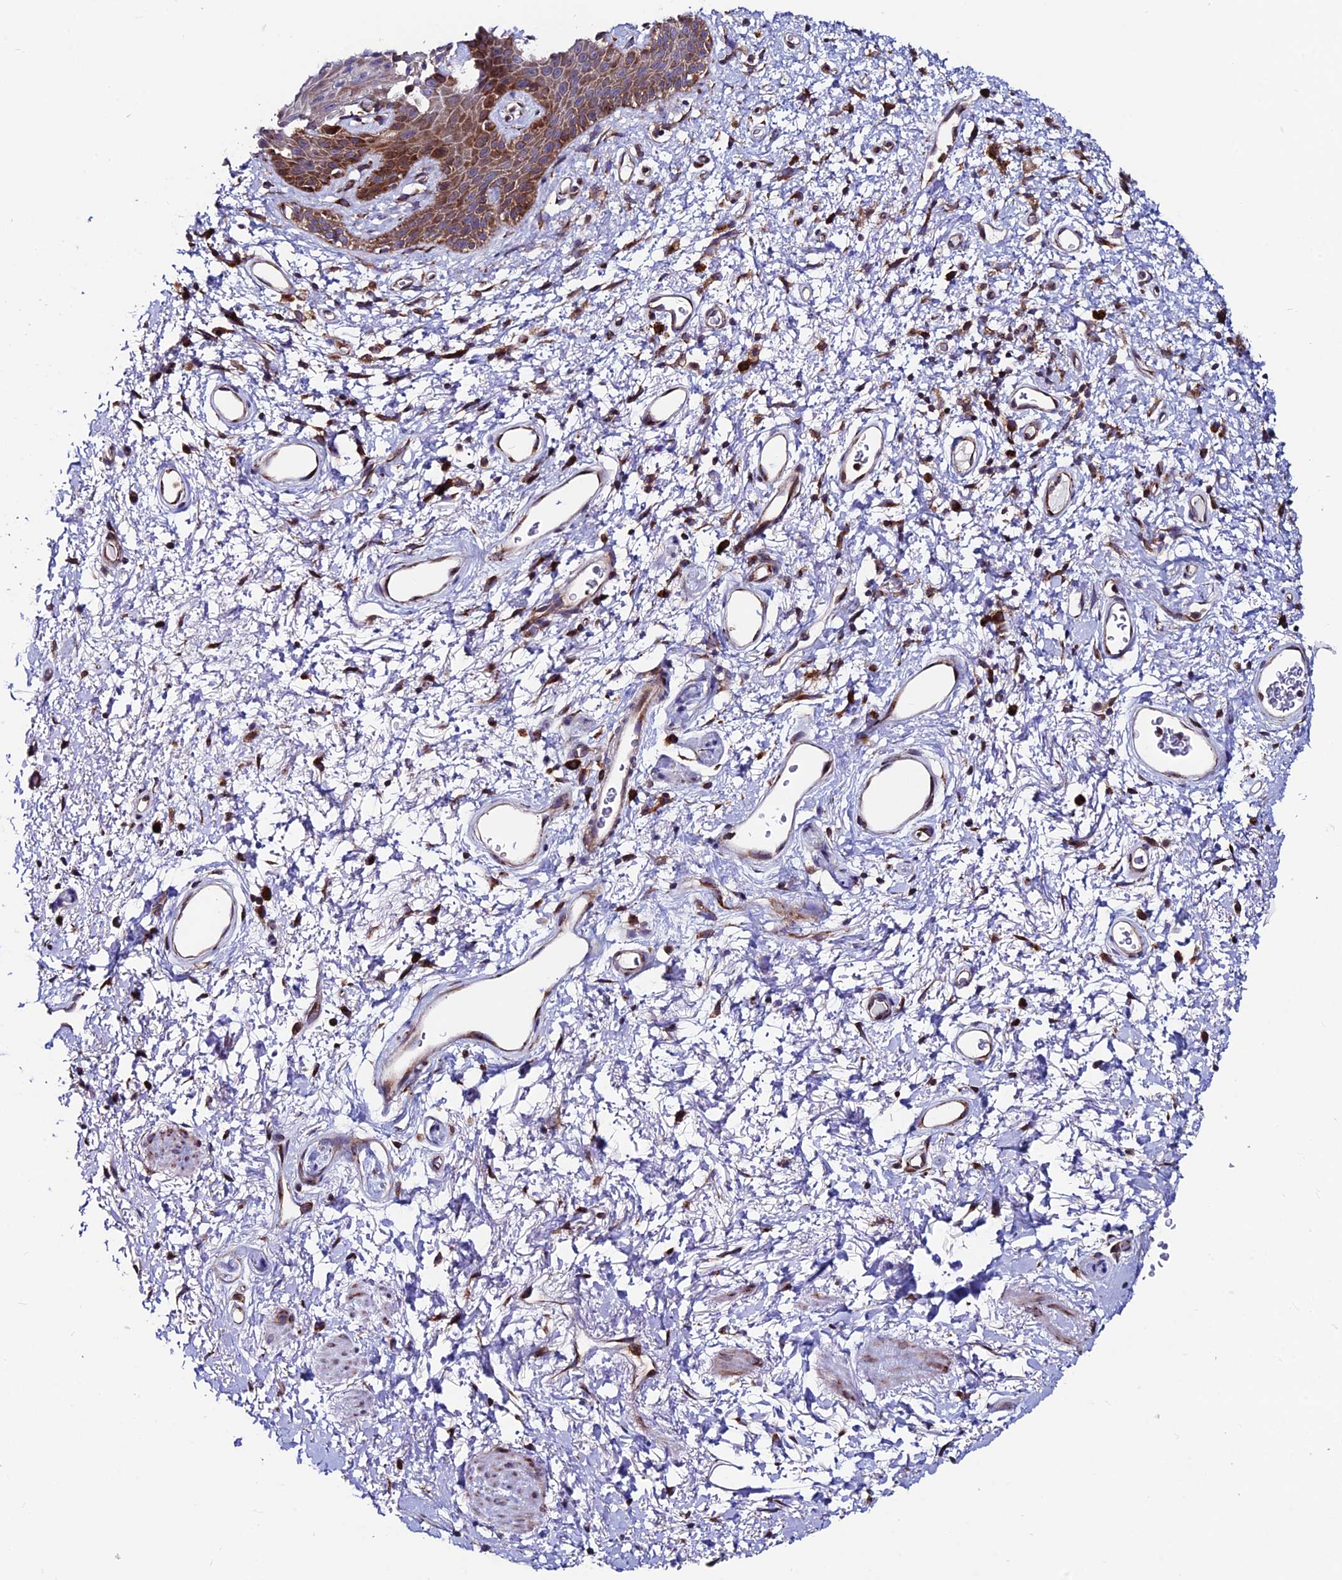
{"staining": {"intensity": "strong", "quantity": ">75%", "location": "cytoplasmic/membranous"}, "tissue": "skin", "cell_type": "Epidermal cells", "image_type": "normal", "snomed": [{"axis": "morphology", "description": "Normal tissue, NOS"}, {"axis": "topography", "description": "Anal"}], "caption": "Approximately >75% of epidermal cells in benign human skin exhibit strong cytoplasmic/membranous protein expression as visualized by brown immunohistochemical staining.", "gene": "EIF3K", "patient": {"sex": "female", "age": 46}}